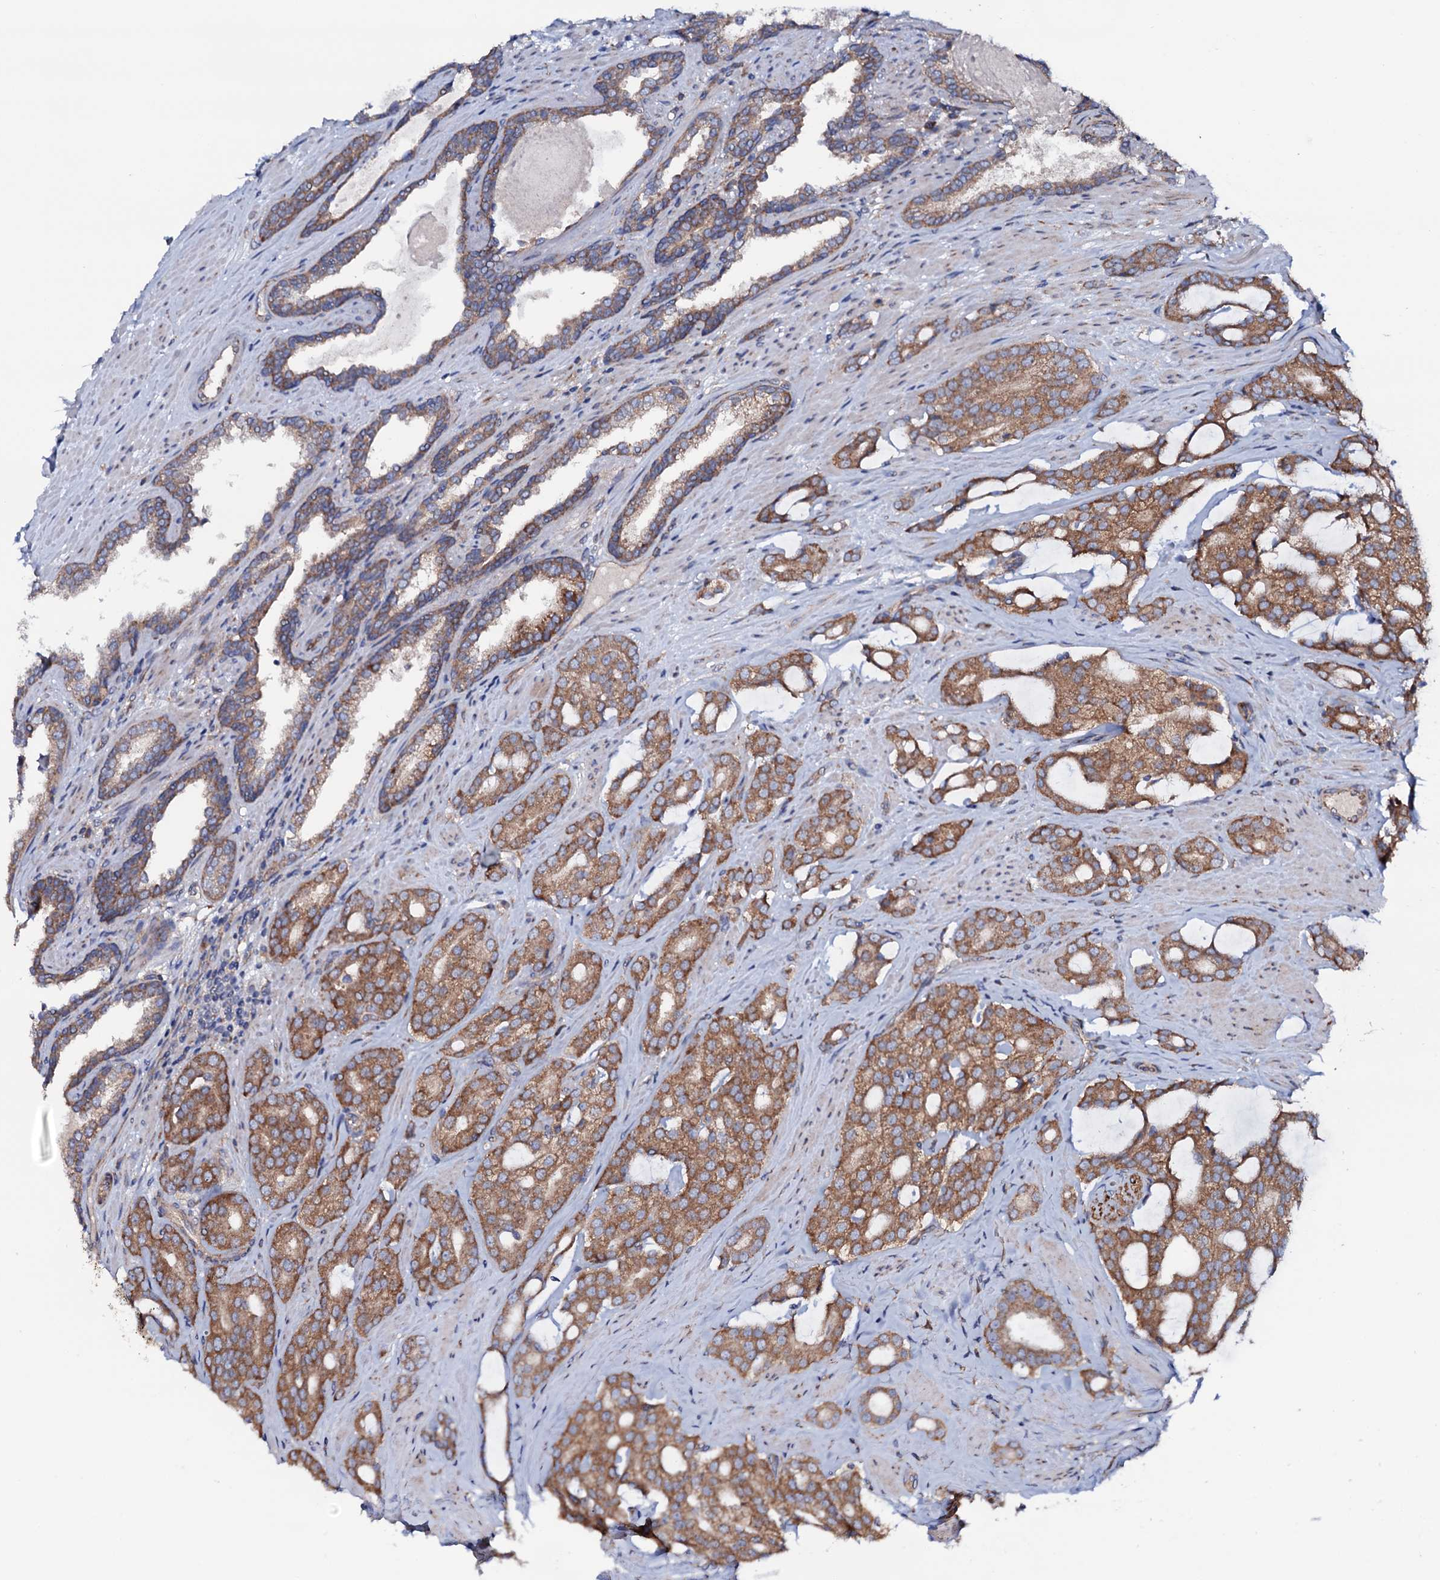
{"staining": {"intensity": "moderate", "quantity": ">75%", "location": "cytoplasmic/membranous"}, "tissue": "prostate cancer", "cell_type": "Tumor cells", "image_type": "cancer", "snomed": [{"axis": "morphology", "description": "Adenocarcinoma, High grade"}, {"axis": "topography", "description": "Prostate"}], "caption": "This image displays prostate cancer (high-grade adenocarcinoma) stained with IHC to label a protein in brown. The cytoplasmic/membranous of tumor cells show moderate positivity for the protein. Nuclei are counter-stained blue.", "gene": "STARD13", "patient": {"sex": "male", "age": 63}}